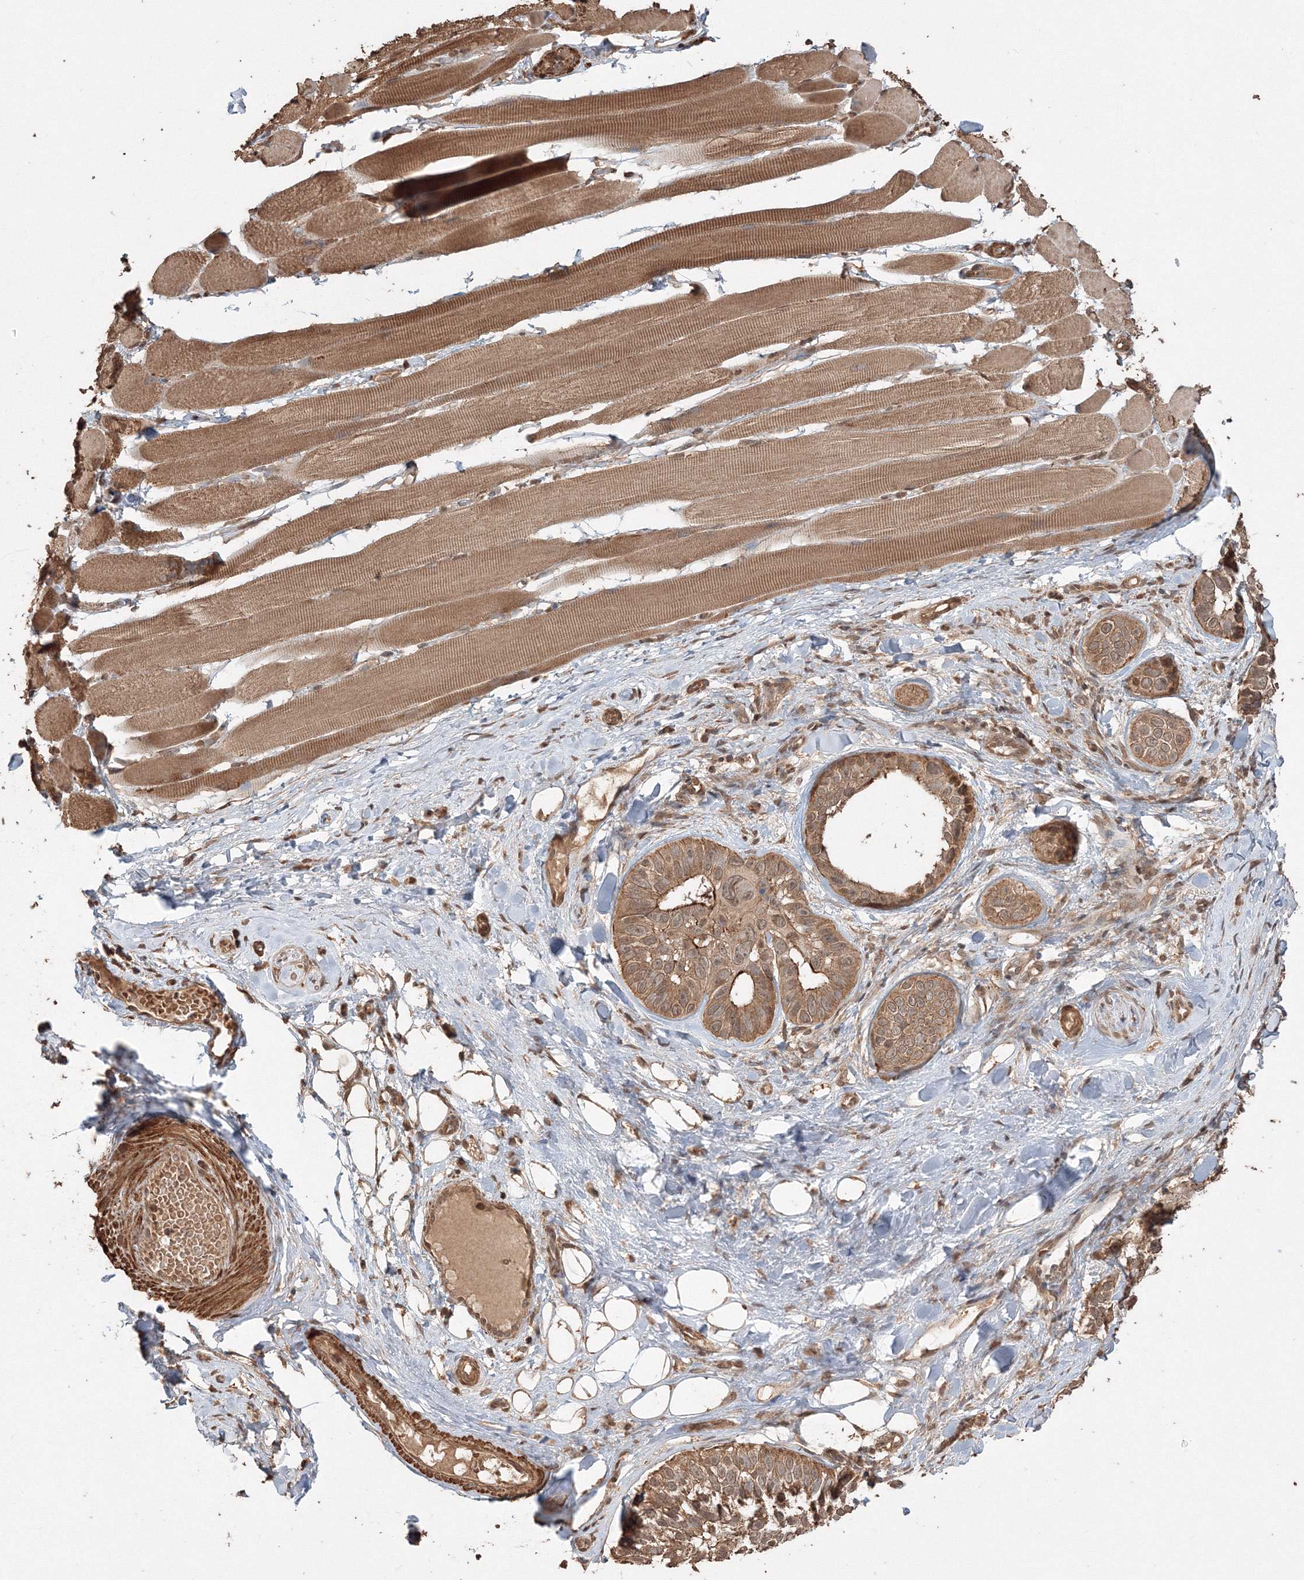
{"staining": {"intensity": "moderate", "quantity": ">75%", "location": "cytoplasmic/membranous"}, "tissue": "skin cancer", "cell_type": "Tumor cells", "image_type": "cancer", "snomed": [{"axis": "morphology", "description": "Basal cell carcinoma"}, {"axis": "topography", "description": "Skin"}], "caption": "Immunohistochemistry (IHC) histopathology image of neoplastic tissue: human skin cancer (basal cell carcinoma) stained using IHC shows medium levels of moderate protein expression localized specifically in the cytoplasmic/membranous of tumor cells, appearing as a cytoplasmic/membranous brown color.", "gene": "CCDC122", "patient": {"sex": "male", "age": 62}}